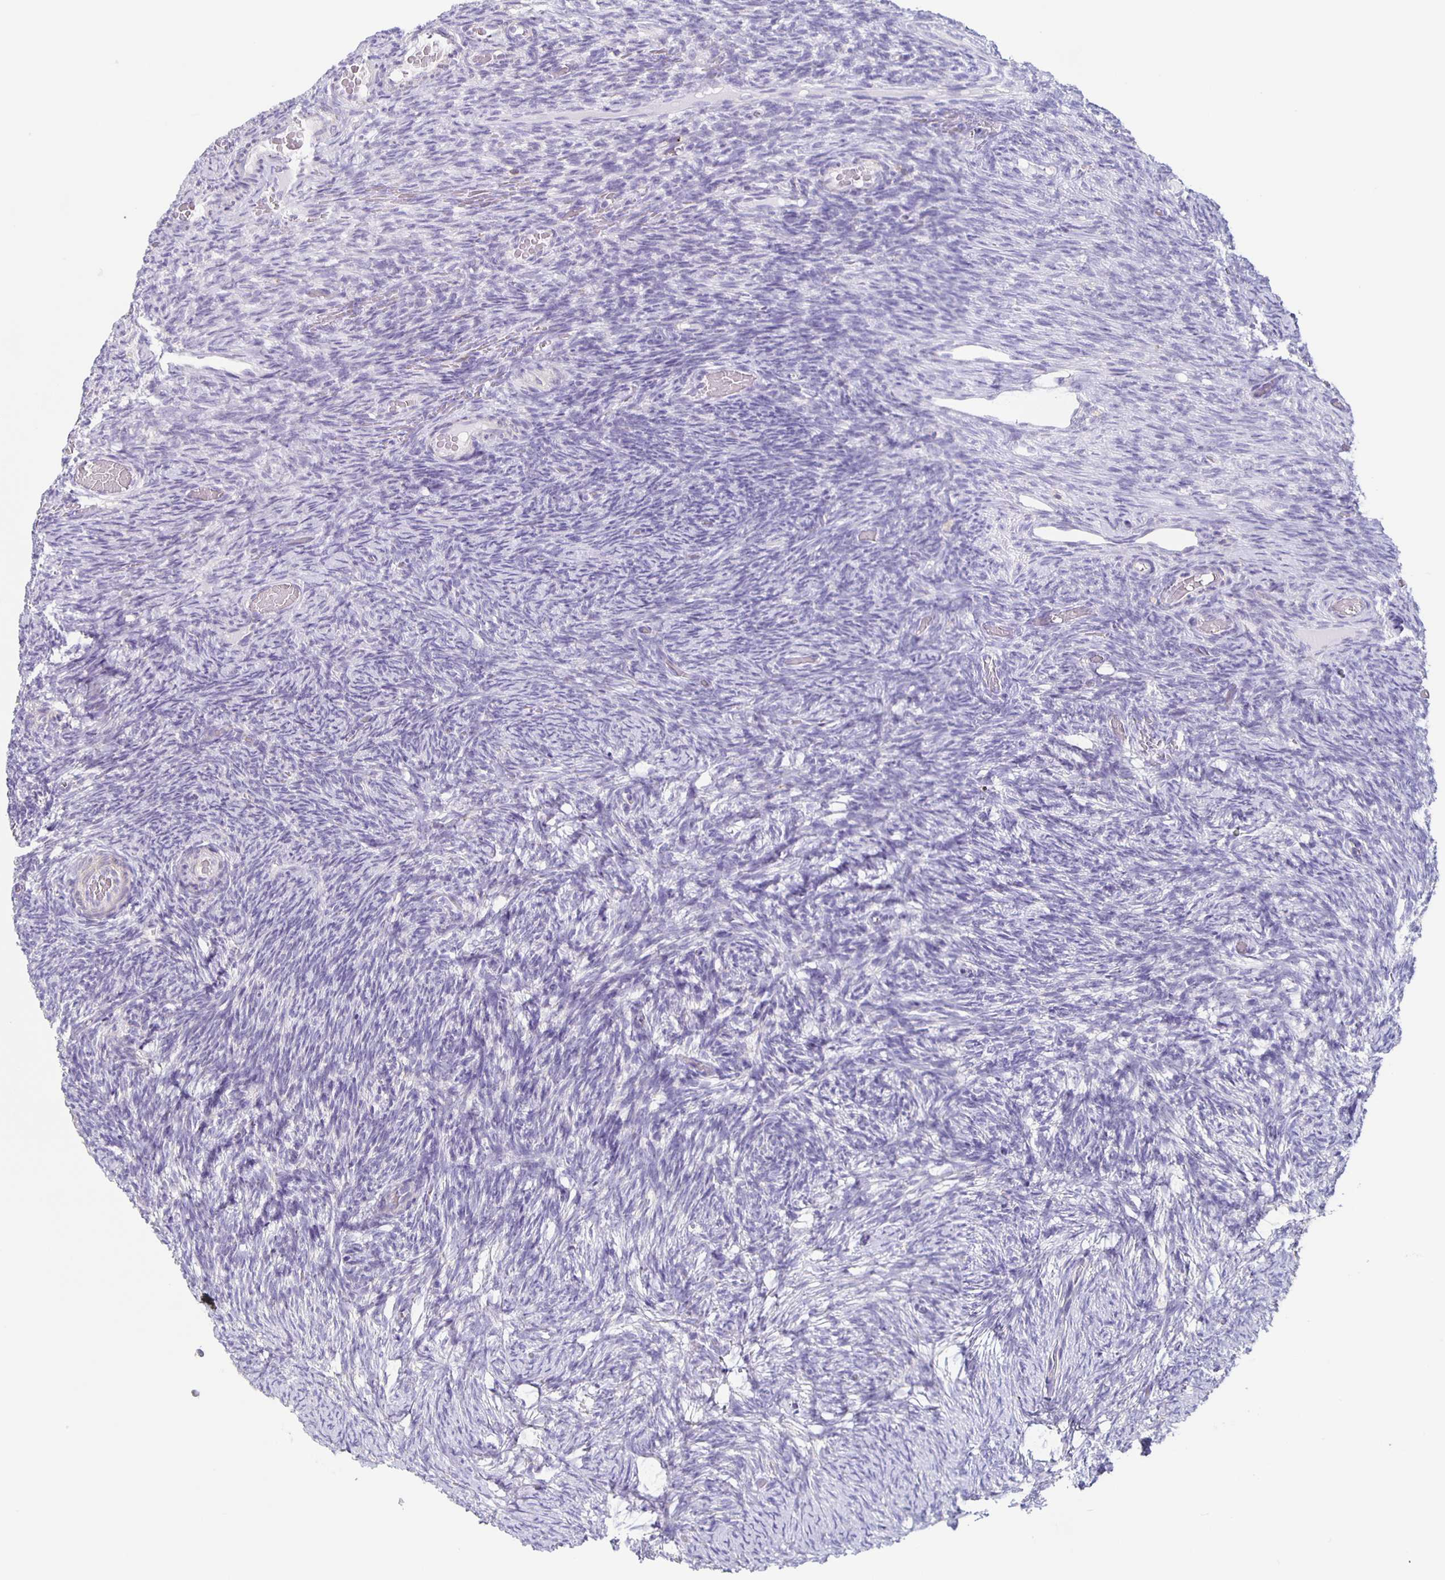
{"staining": {"intensity": "negative", "quantity": "none", "location": "none"}, "tissue": "ovary", "cell_type": "Ovarian stroma cells", "image_type": "normal", "snomed": [{"axis": "morphology", "description": "Normal tissue, NOS"}, {"axis": "topography", "description": "Ovary"}], "caption": "Protein analysis of unremarkable ovary exhibits no significant positivity in ovarian stroma cells. (Stains: DAB (3,3'-diaminobenzidine) IHC with hematoxylin counter stain, Microscopy: brightfield microscopy at high magnification).", "gene": "TPPP", "patient": {"sex": "female", "age": 34}}